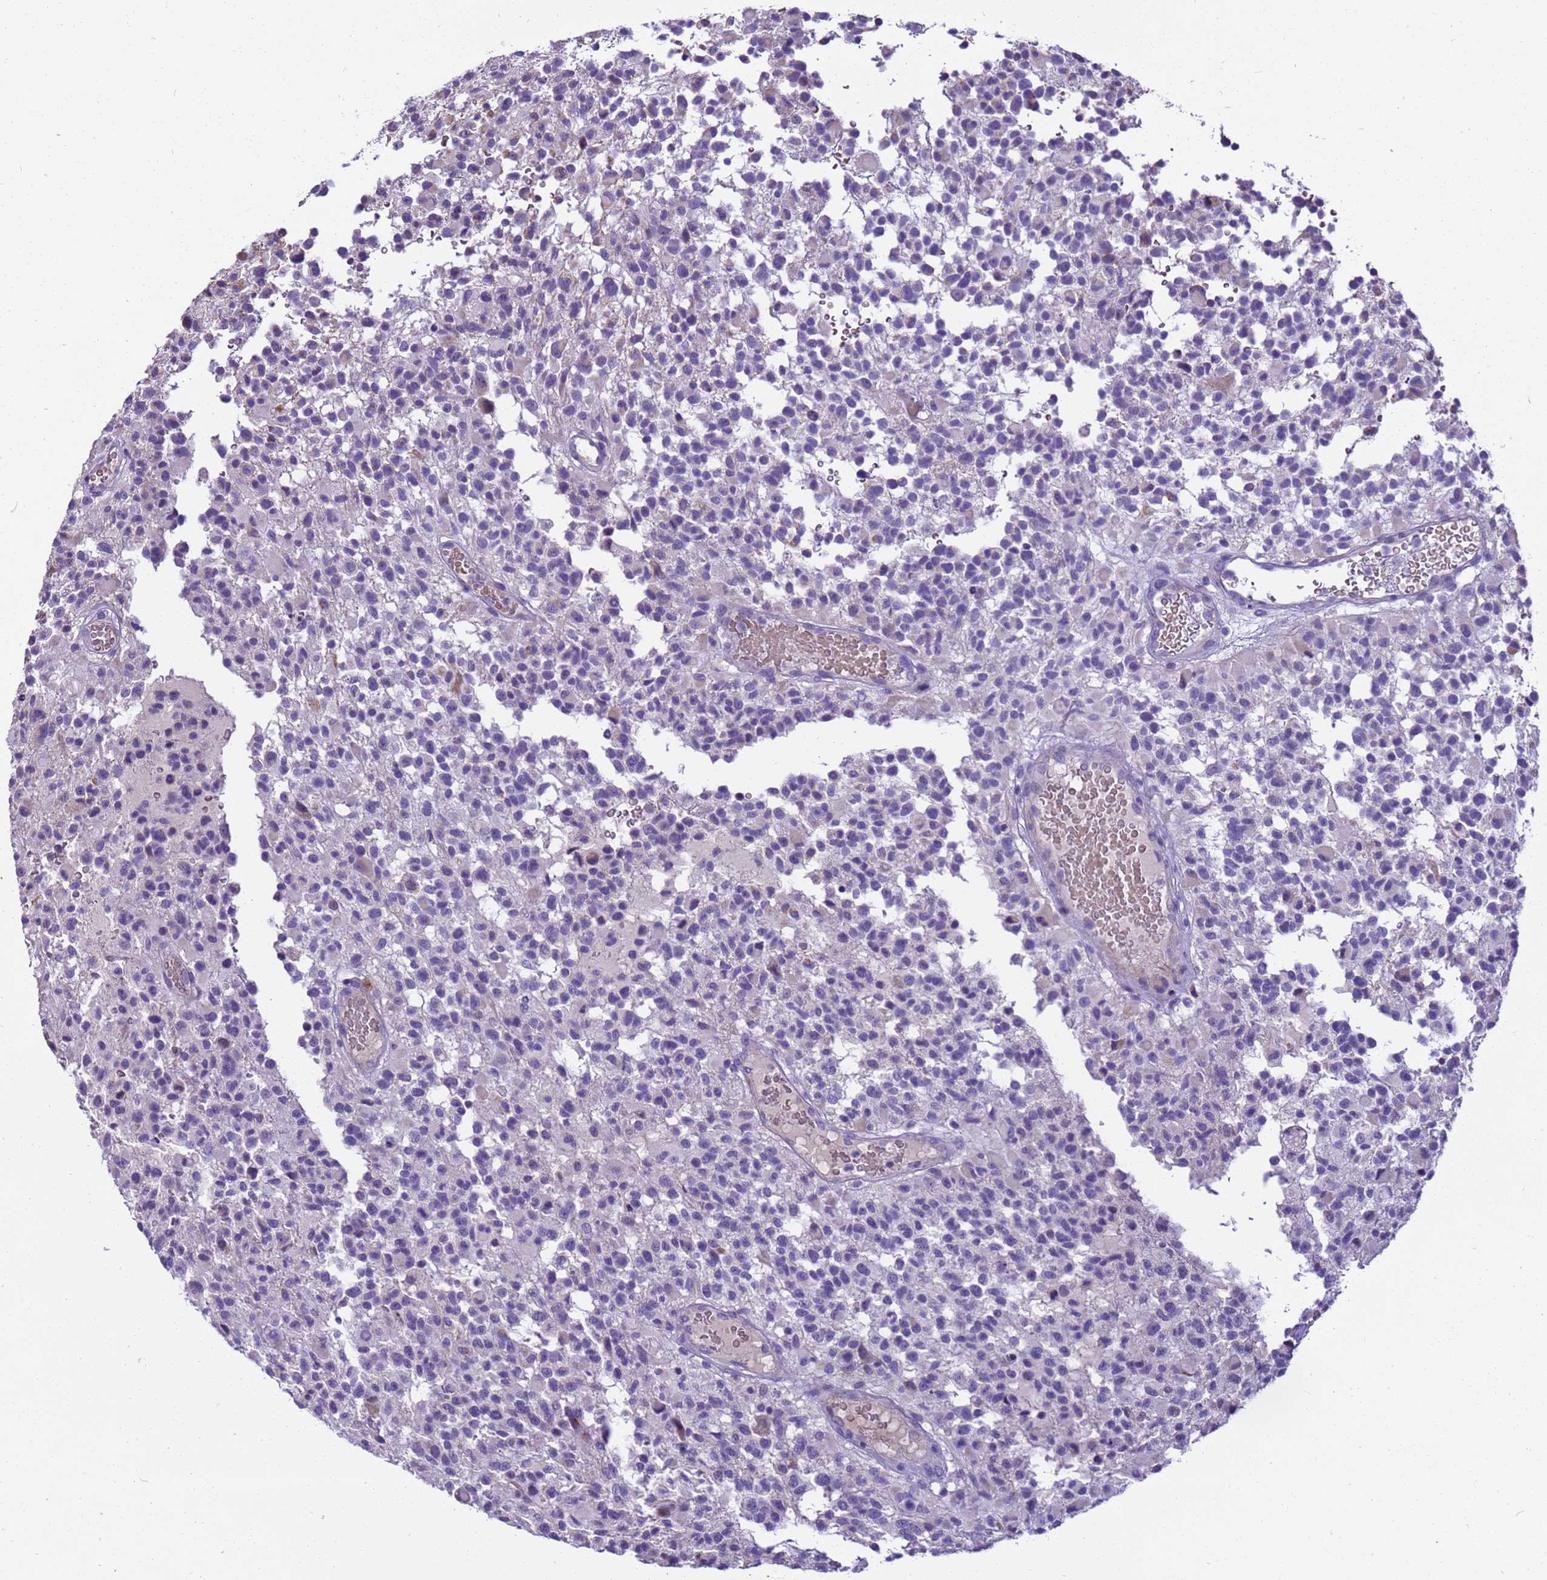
{"staining": {"intensity": "negative", "quantity": "none", "location": "none"}, "tissue": "glioma", "cell_type": "Tumor cells", "image_type": "cancer", "snomed": [{"axis": "morphology", "description": "Glioma, malignant, High grade"}, {"axis": "morphology", "description": "Glioblastoma, NOS"}, {"axis": "topography", "description": "Brain"}], "caption": "Immunohistochemistry (IHC) histopathology image of human glioma stained for a protein (brown), which shows no positivity in tumor cells. Nuclei are stained in blue.", "gene": "PIEZO2", "patient": {"sex": "male", "age": 60}}